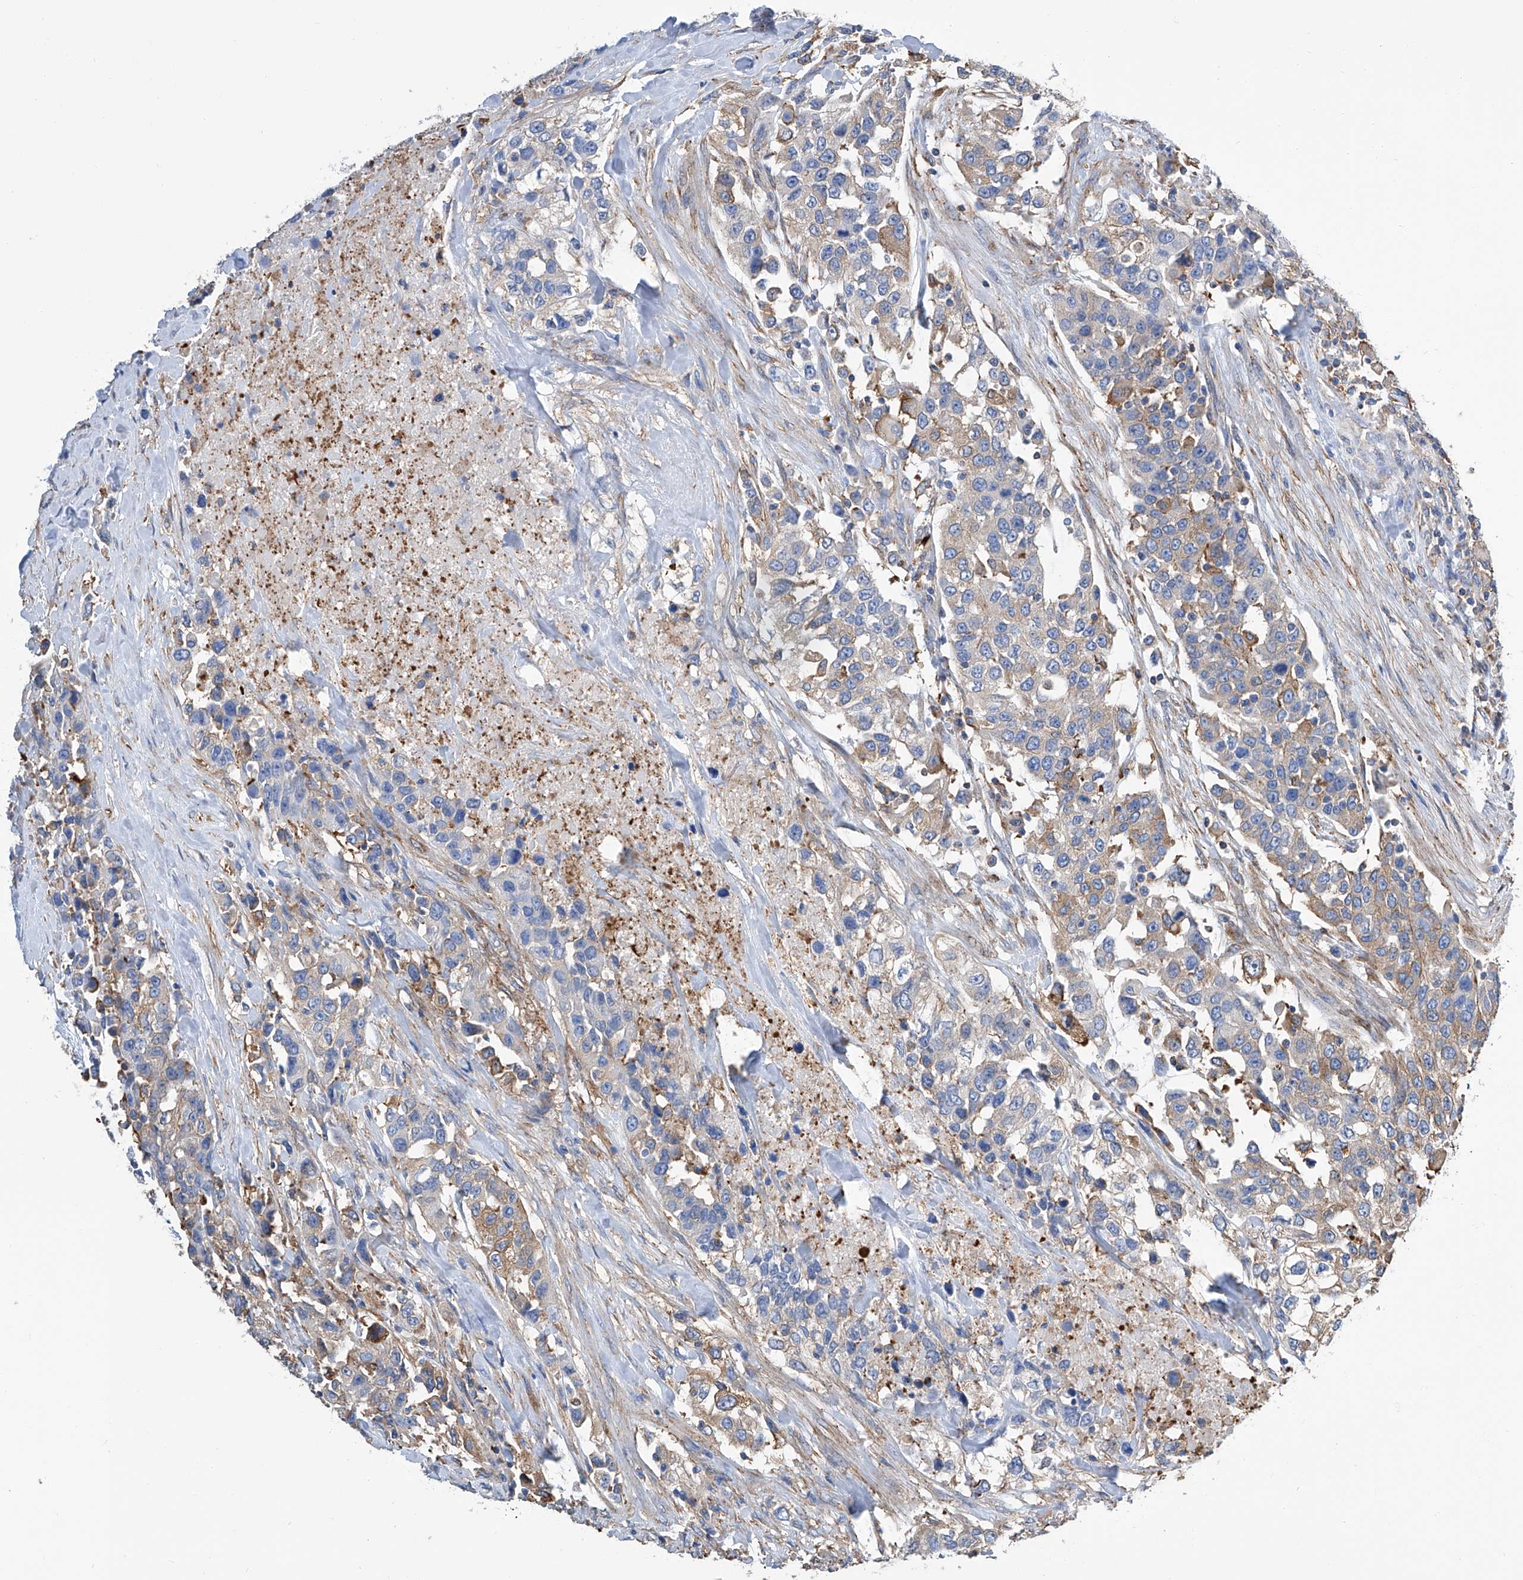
{"staining": {"intensity": "weak", "quantity": "25%-75%", "location": "cytoplasmic/membranous"}, "tissue": "urothelial cancer", "cell_type": "Tumor cells", "image_type": "cancer", "snomed": [{"axis": "morphology", "description": "Urothelial carcinoma, High grade"}, {"axis": "topography", "description": "Urinary bladder"}], "caption": "This micrograph demonstrates immunohistochemistry (IHC) staining of human urothelial cancer, with low weak cytoplasmic/membranous positivity in approximately 25%-75% of tumor cells.", "gene": "GPT", "patient": {"sex": "female", "age": 80}}